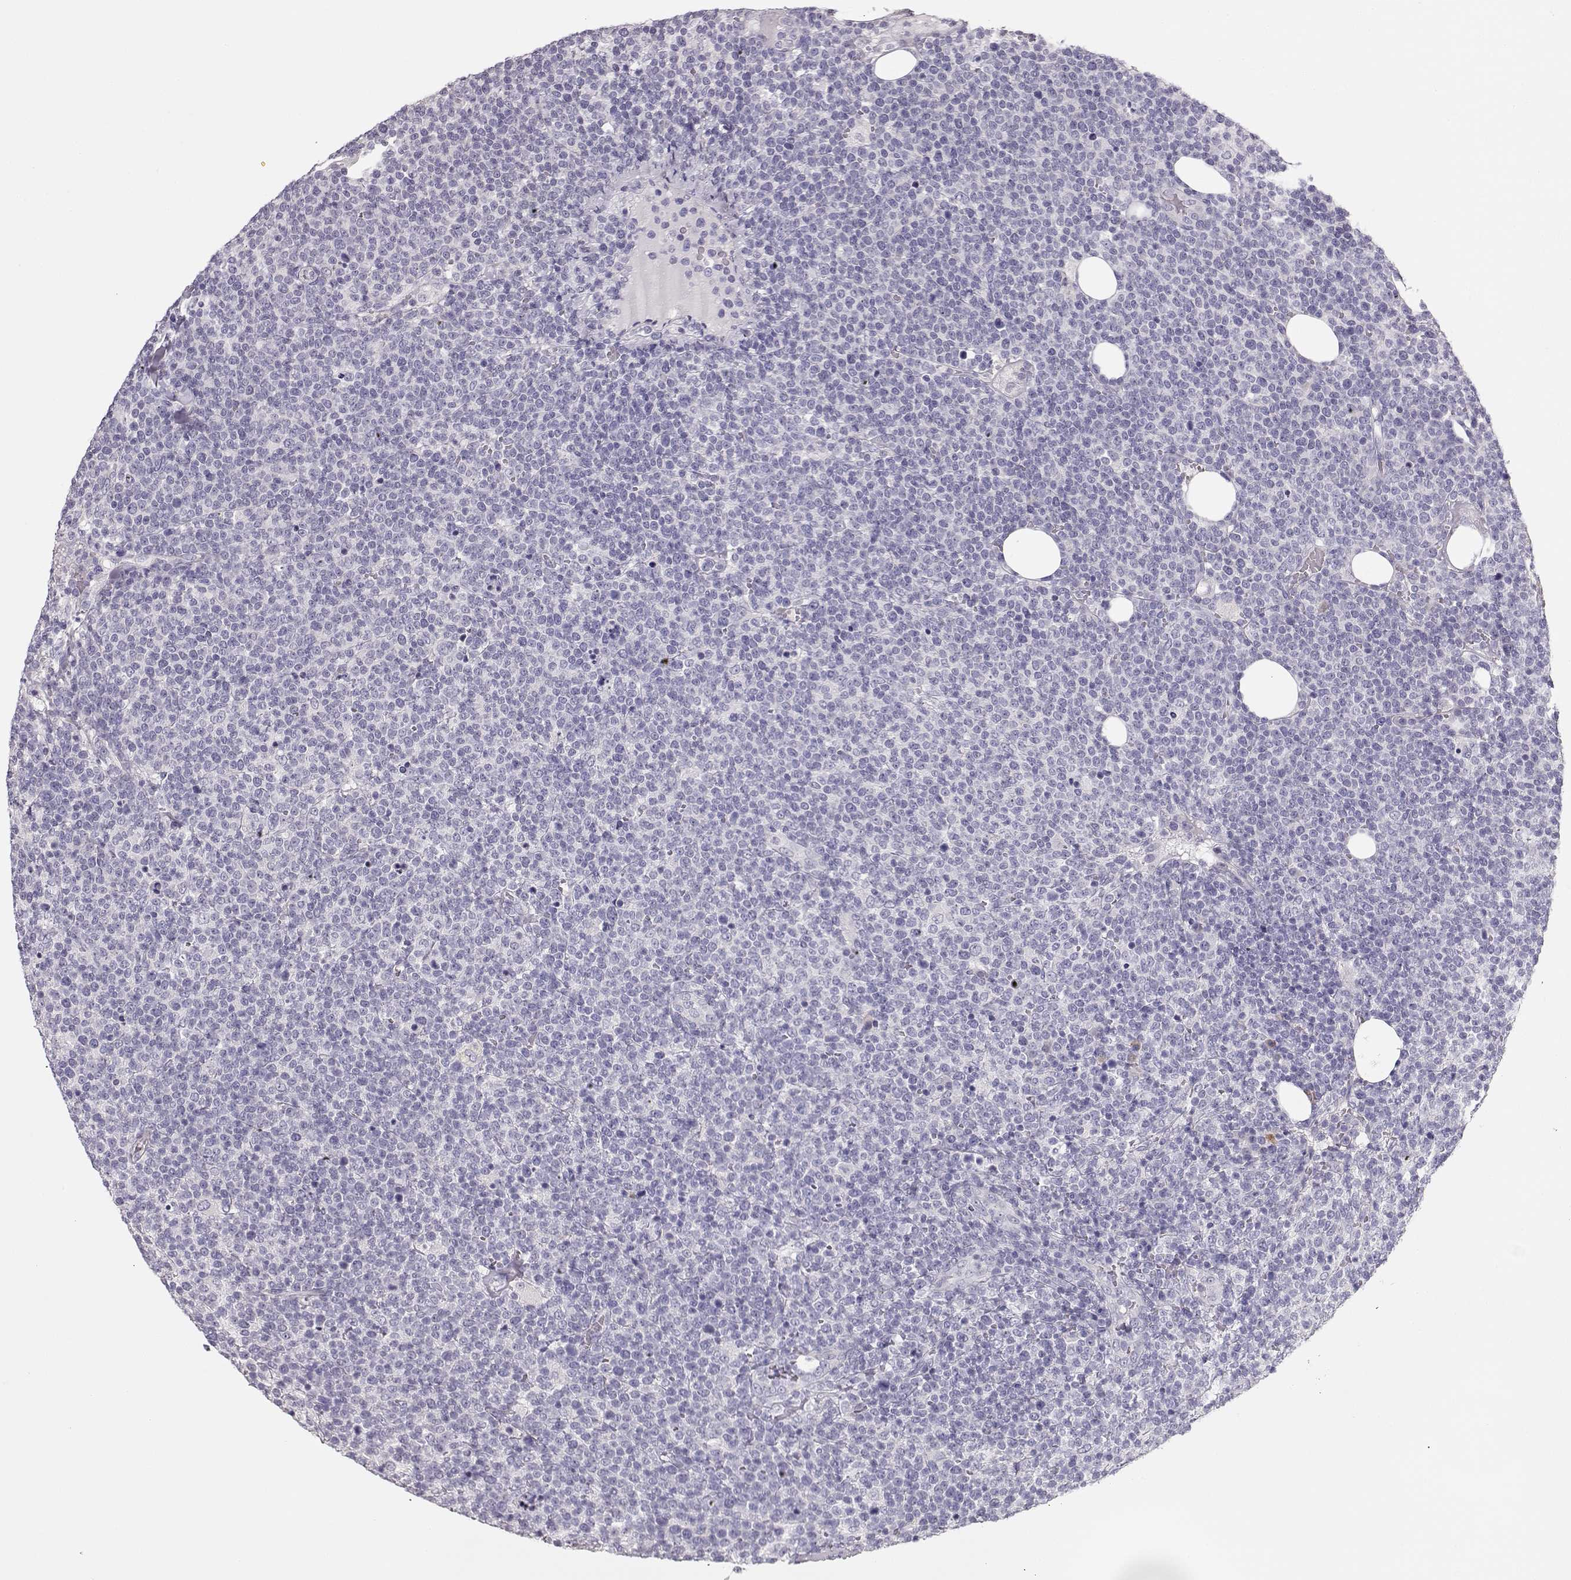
{"staining": {"intensity": "negative", "quantity": "none", "location": "none"}, "tissue": "lymphoma", "cell_type": "Tumor cells", "image_type": "cancer", "snomed": [{"axis": "morphology", "description": "Malignant lymphoma, non-Hodgkin's type, High grade"}, {"axis": "topography", "description": "Lymph node"}], "caption": "This micrograph is of lymphoma stained with immunohistochemistry to label a protein in brown with the nuclei are counter-stained blue. There is no staining in tumor cells.", "gene": "GLIPR1L2", "patient": {"sex": "male", "age": 61}}